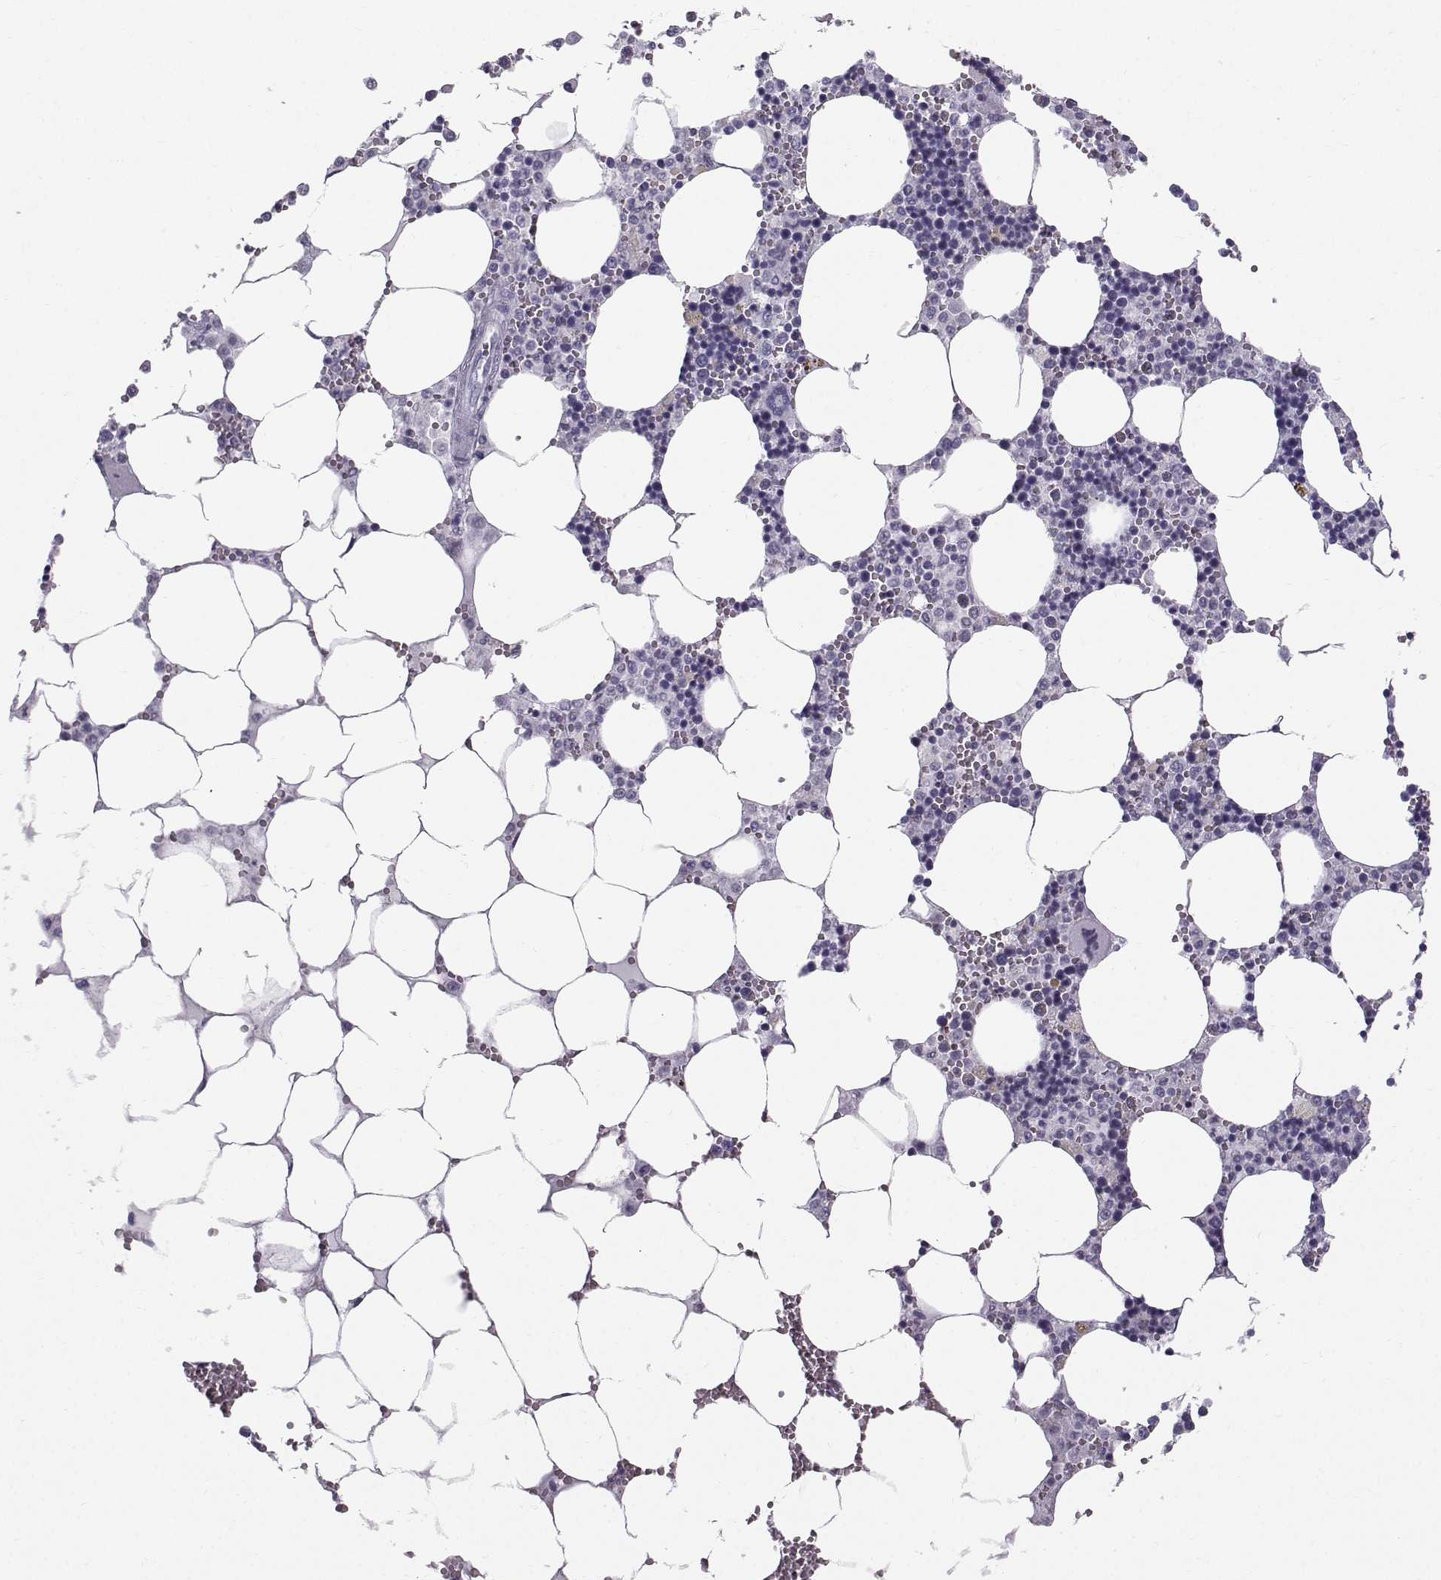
{"staining": {"intensity": "negative", "quantity": "none", "location": "none"}, "tissue": "bone marrow", "cell_type": "Hematopoietic cells", "image_type": "normal", "snomed": [{"axis": "morphology", "description": "Normal tissue, NOS"}, {"axis": "topography", "description": "Bone marrow"}], "caption": "Histopathology image shows no protein expression in hematopoietic cells of normal bone marrow. The staining was performed using DAB (3,3'-diaminobenzidine) to visualize the protein expression in brown, while the nuclei were stained in blue with hematoxylin (Magnification: 20x).", "gene": "DMRT3", "patient": {"sex": "male", "age": 54}}